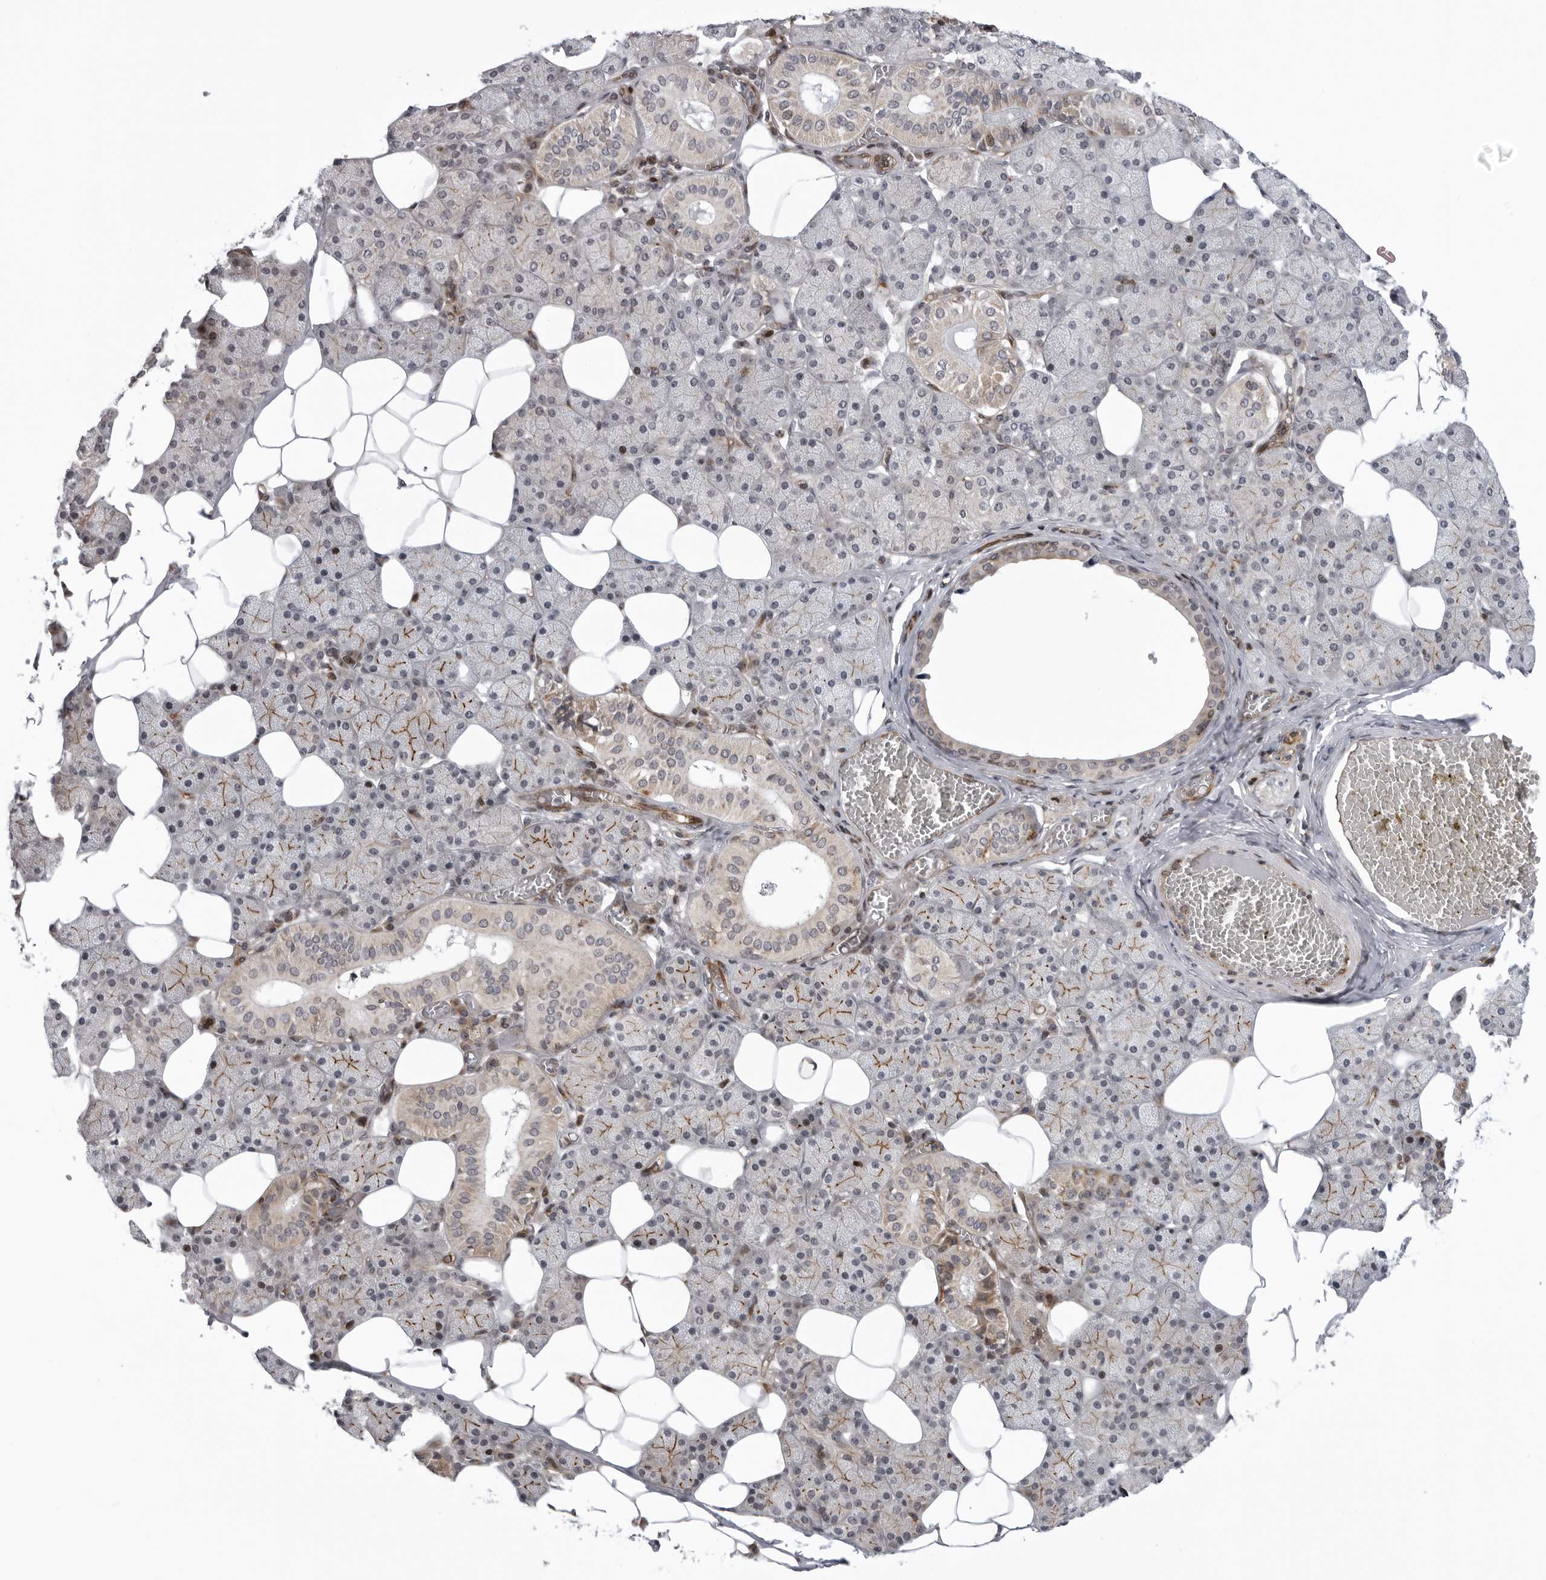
{"staining": {"intensity": "moderate", "quantity": "<25%", "location": "cytoplasmic/membranous,nuclear"}, "tissue": "salivary gland", "cell_type": "Glandular cells", "image_type": "normal", "snomed": [{"axis": "morphology", "description": "Normal tissue, NOS"}, {"axis": "topography", "description": "Salivary gland"}], "caption": "Brown immunohistochemical staining in unremarkable salivary gland exhibits moderate cytoplasmic/membranous,nuclear expression in about <25% of glandular cells. The protein of interest is stained brown, and the nuclei are stained in blue (DAB (3,3'-diaminobenzidine) IHC with brightfield microscopy, high magnification).", "gene": "ABL1", "patient": {"sex": "female", "age": 33}}